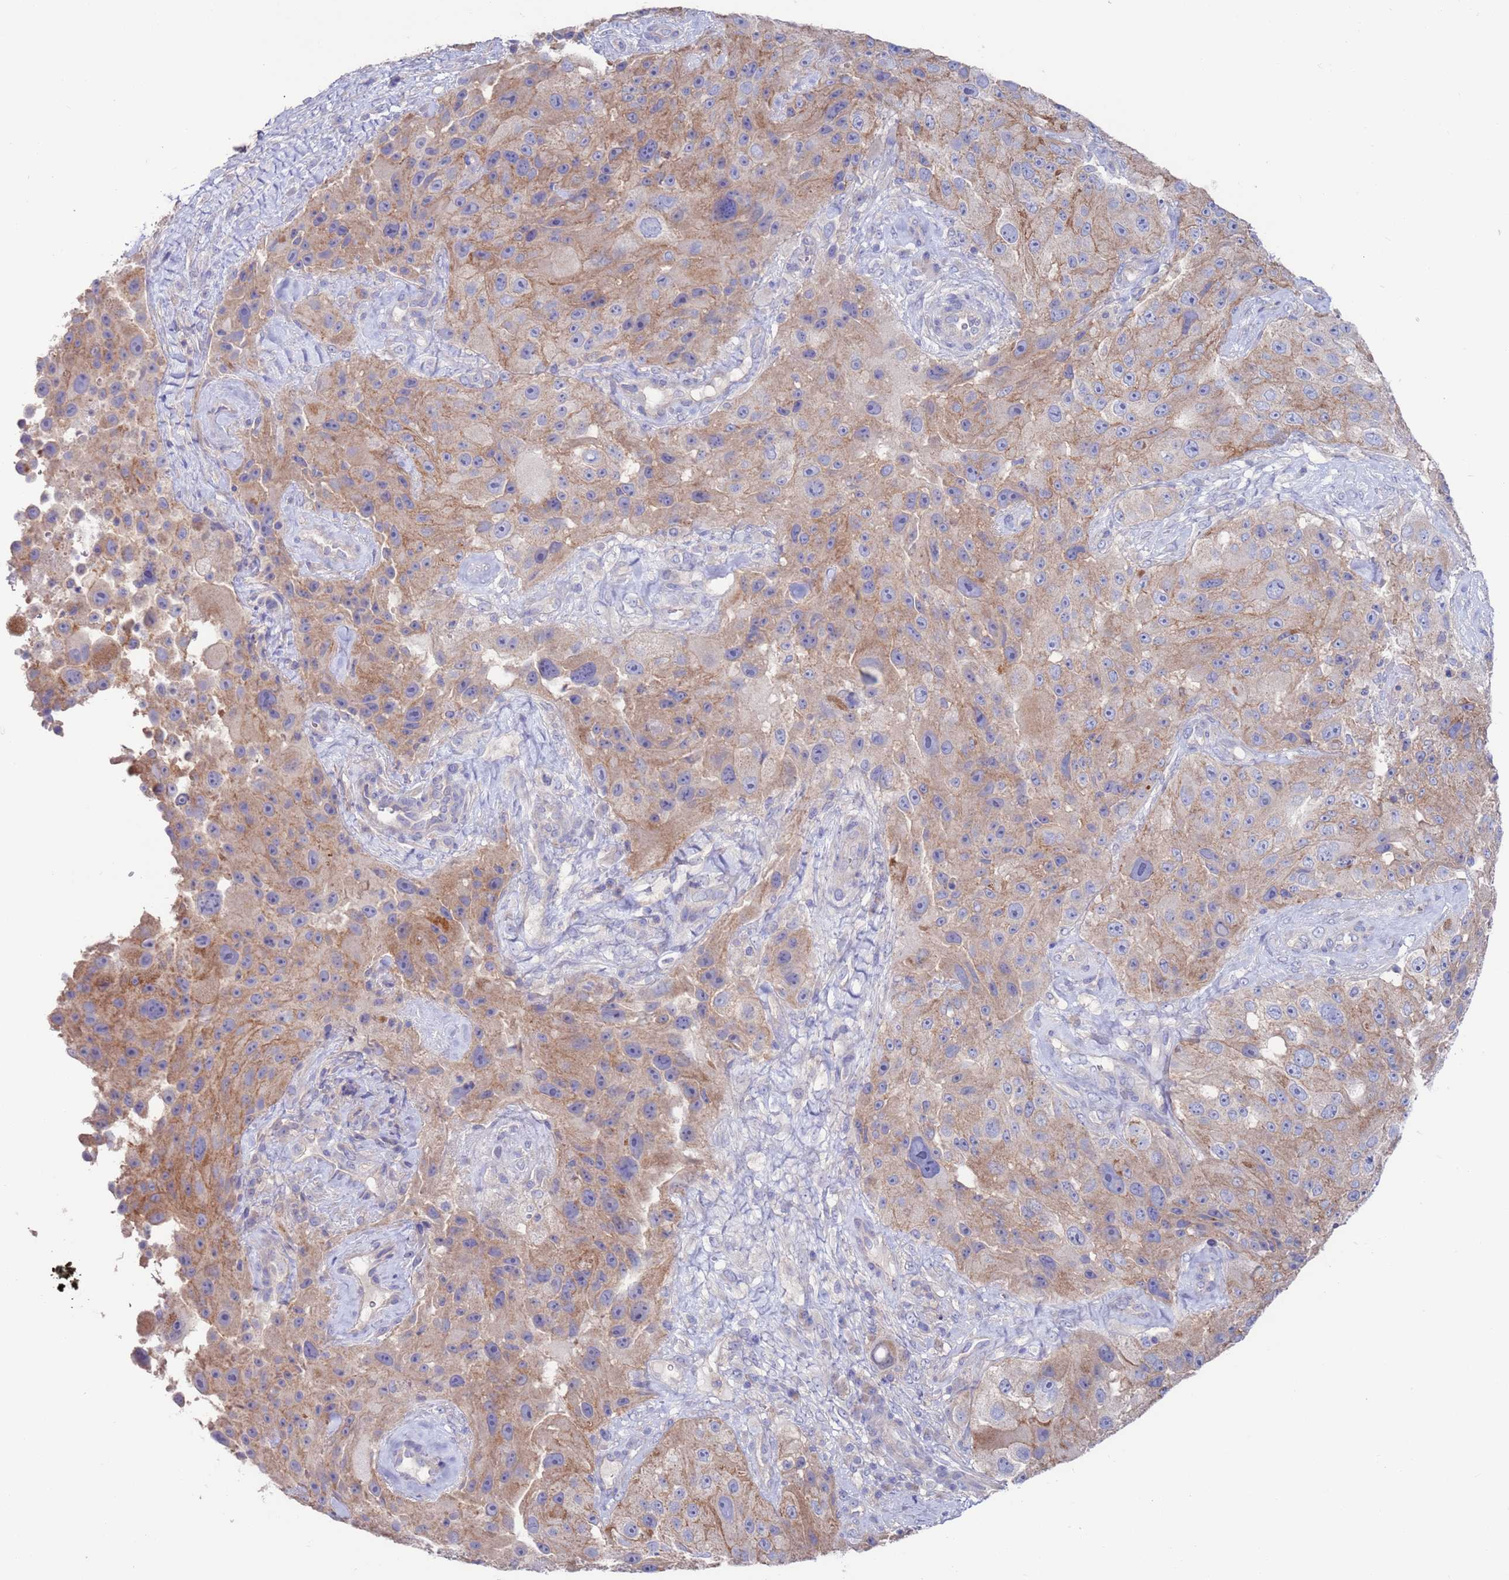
{"staining": {"intensity": "weak", "quantity": ">75%", "location": "cytoplasmic/membranous"}, "tissue": "melanoma", "cell_type": "Tumor cells", "image_type": "cancer", "snomed": [{"axis": "morphology", "description": "Malignant melanoma, Metastatic site"}, {"axis": "topography", "description": "Lymph node"}], "caption": "Malignant melanoma (metastatic site) stained with a brown dye exhibits weak cytoplasmic/membranous positive positivity in about >75% of tumor cells.", "gene": "KRTCAP3", "patient": {"sex": "male", "age": 62}}